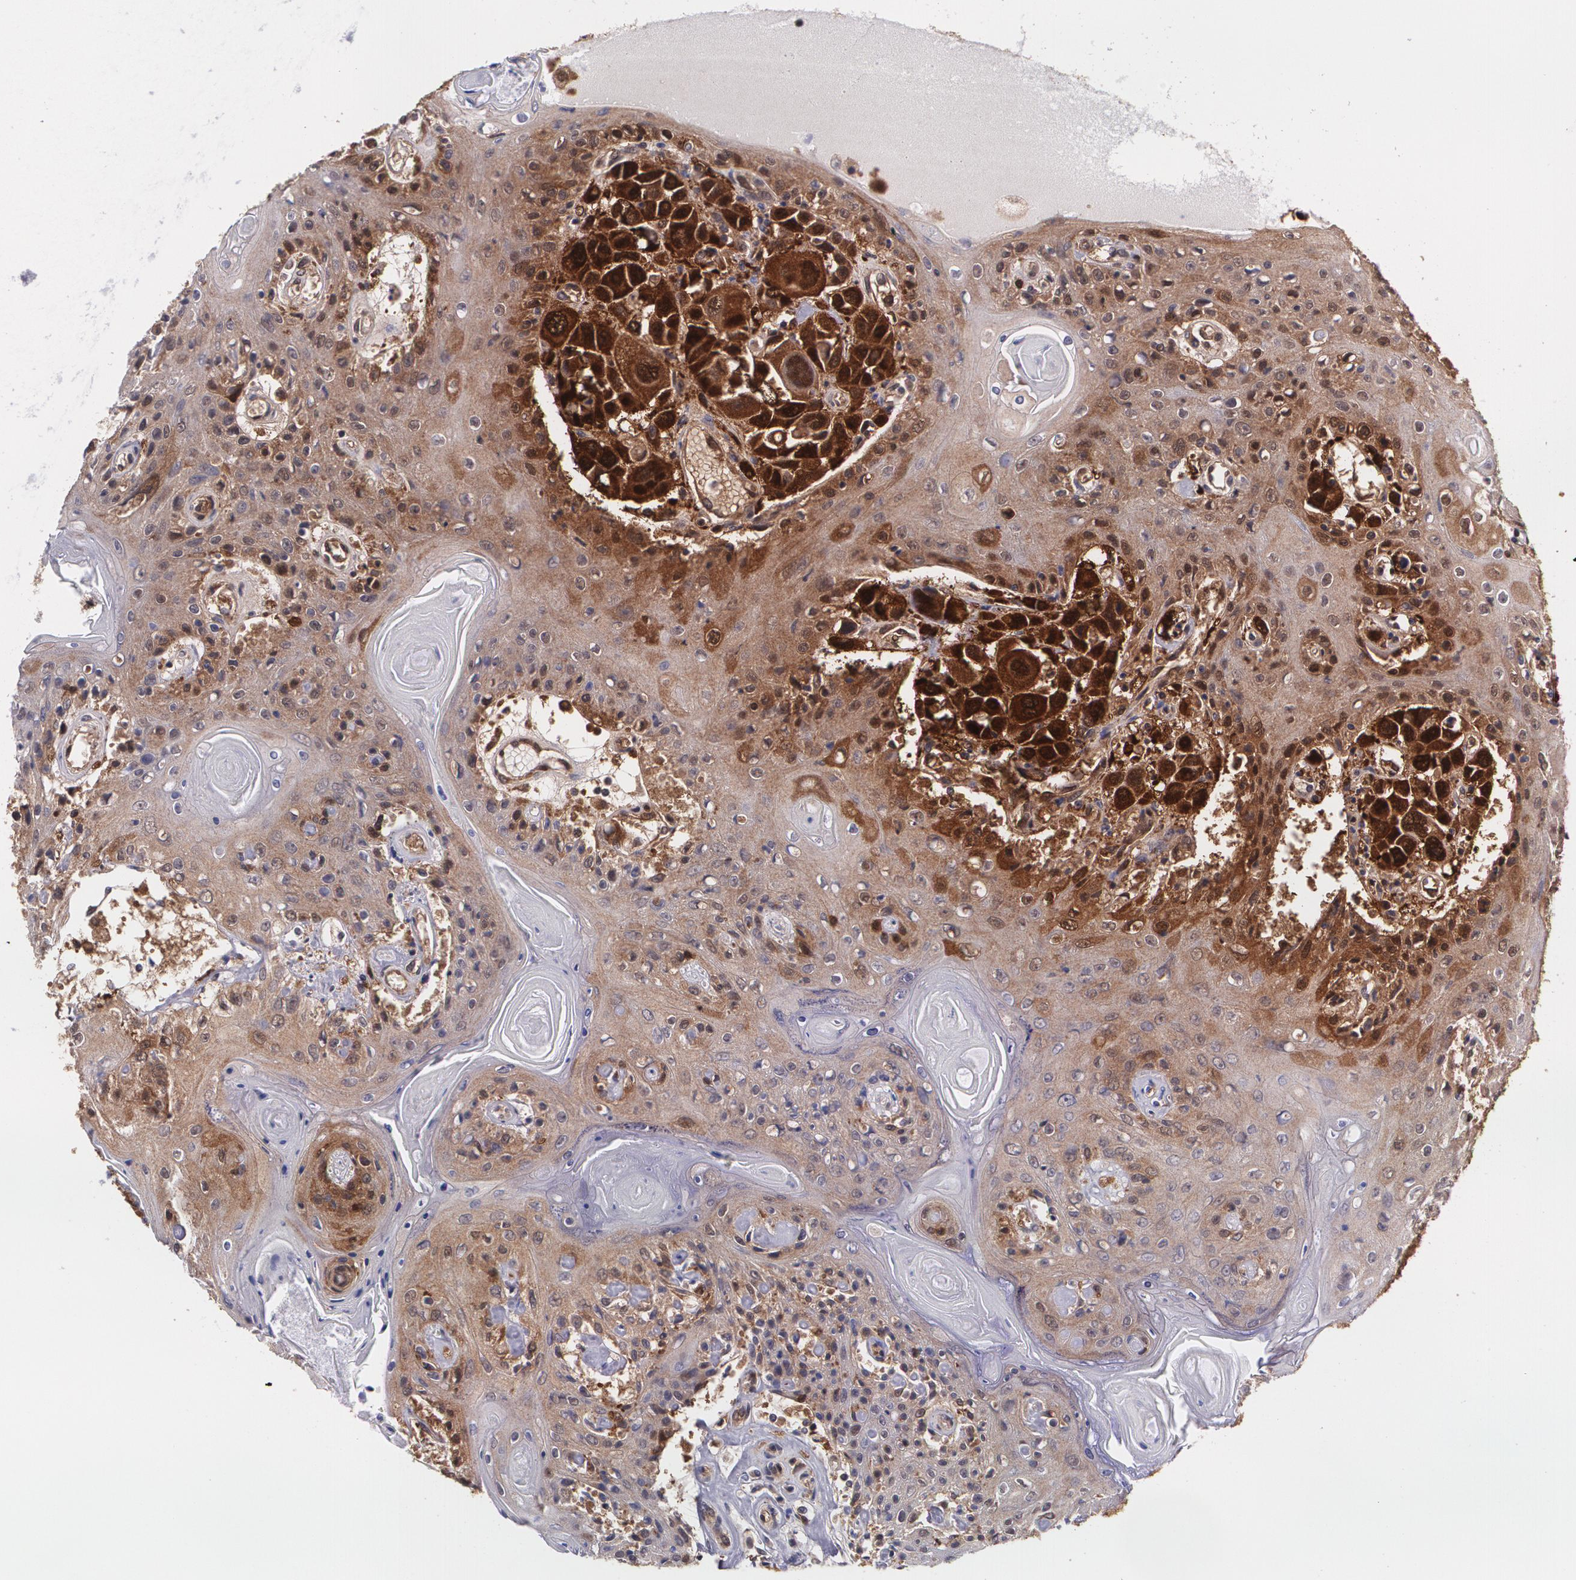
{"staining": {"intensity": "strong", "quantity": ">75%", "location": "cytoplasmic/membranous,nuclear"}, "tissue": "head and neck cancer", "cell_type": "Tumor cells", "image_type": "cancer", "snomed": [{"axis": "morphology", "description": "Squamous cell carcinoma, NOS"}, {"axis": "topography", "description": "Oral tissue"}, {"axis": "topography", "description": "Head-Neck"}], "caption": "Head and neck cancer (squamous cell carcinoma) stained for a protein reveals strong cytoplasmic/membranous and nuclear positivity in tumor cells.", "gene": "HSPH1", "patient": {"sex": "female", "age": 76}}